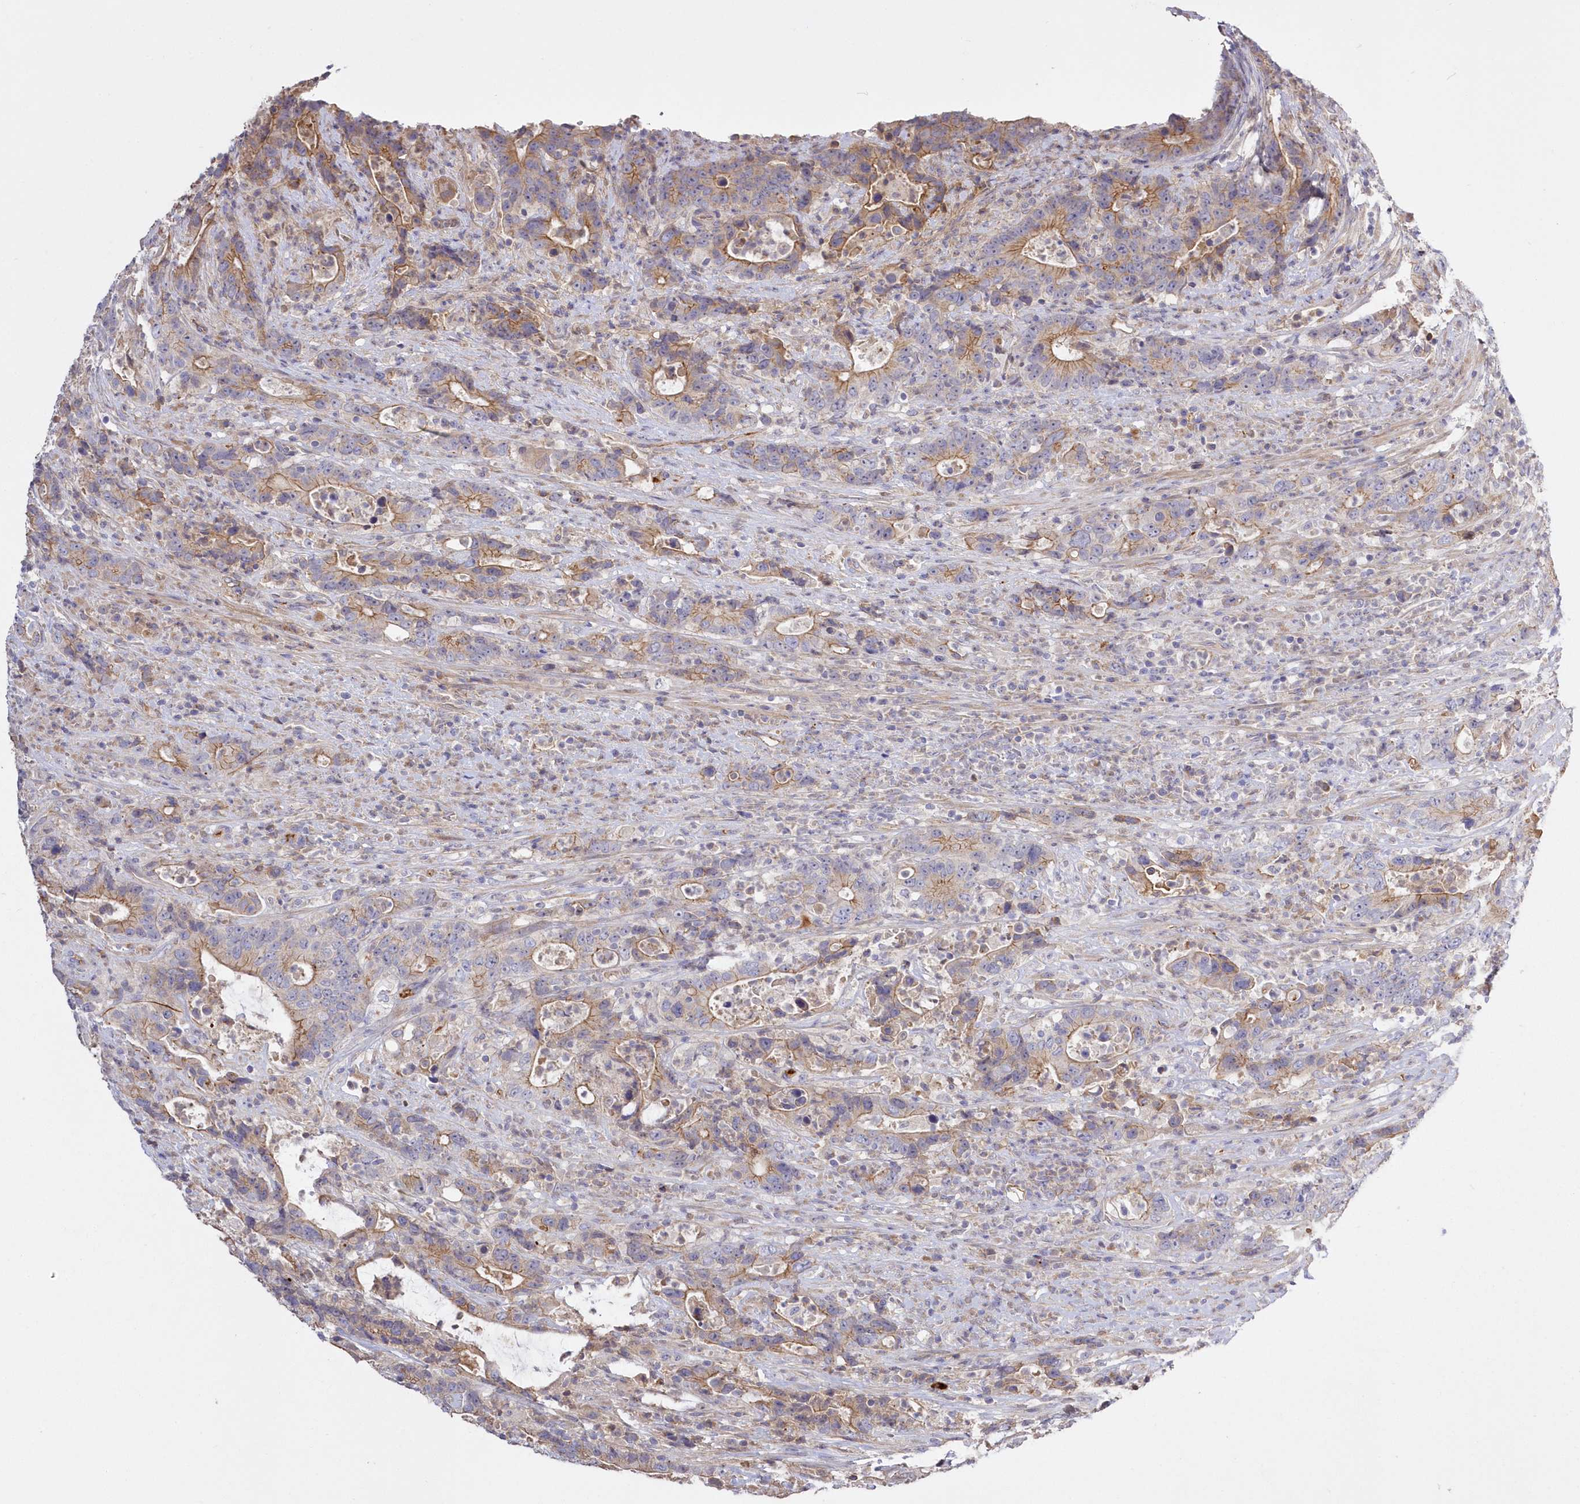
{"staining": {"intensity": "moderate", "quantity": "25%-75%", "location": "cytoplasmic/membranous"}, "tissue": "colorectal cancer", "cell_type": "Tumor cells", "image_type": "cancer", "snomed": [{"axis": "morphology", "description": "Adenocarcinoma, NOS"}, {"axis": "topography", "description": "Colon"}], "caption": "This photomicrograph exhibits colorectal cancer stained with immunohistochemistry to label a protein in brown. The cytoplasmic/membranous of tumor cells show moderate positivity for the protein. Nuclei are counter-stained blue.", "gene": "WBP1L", "patient": {"sex": "female", "age": 75}}